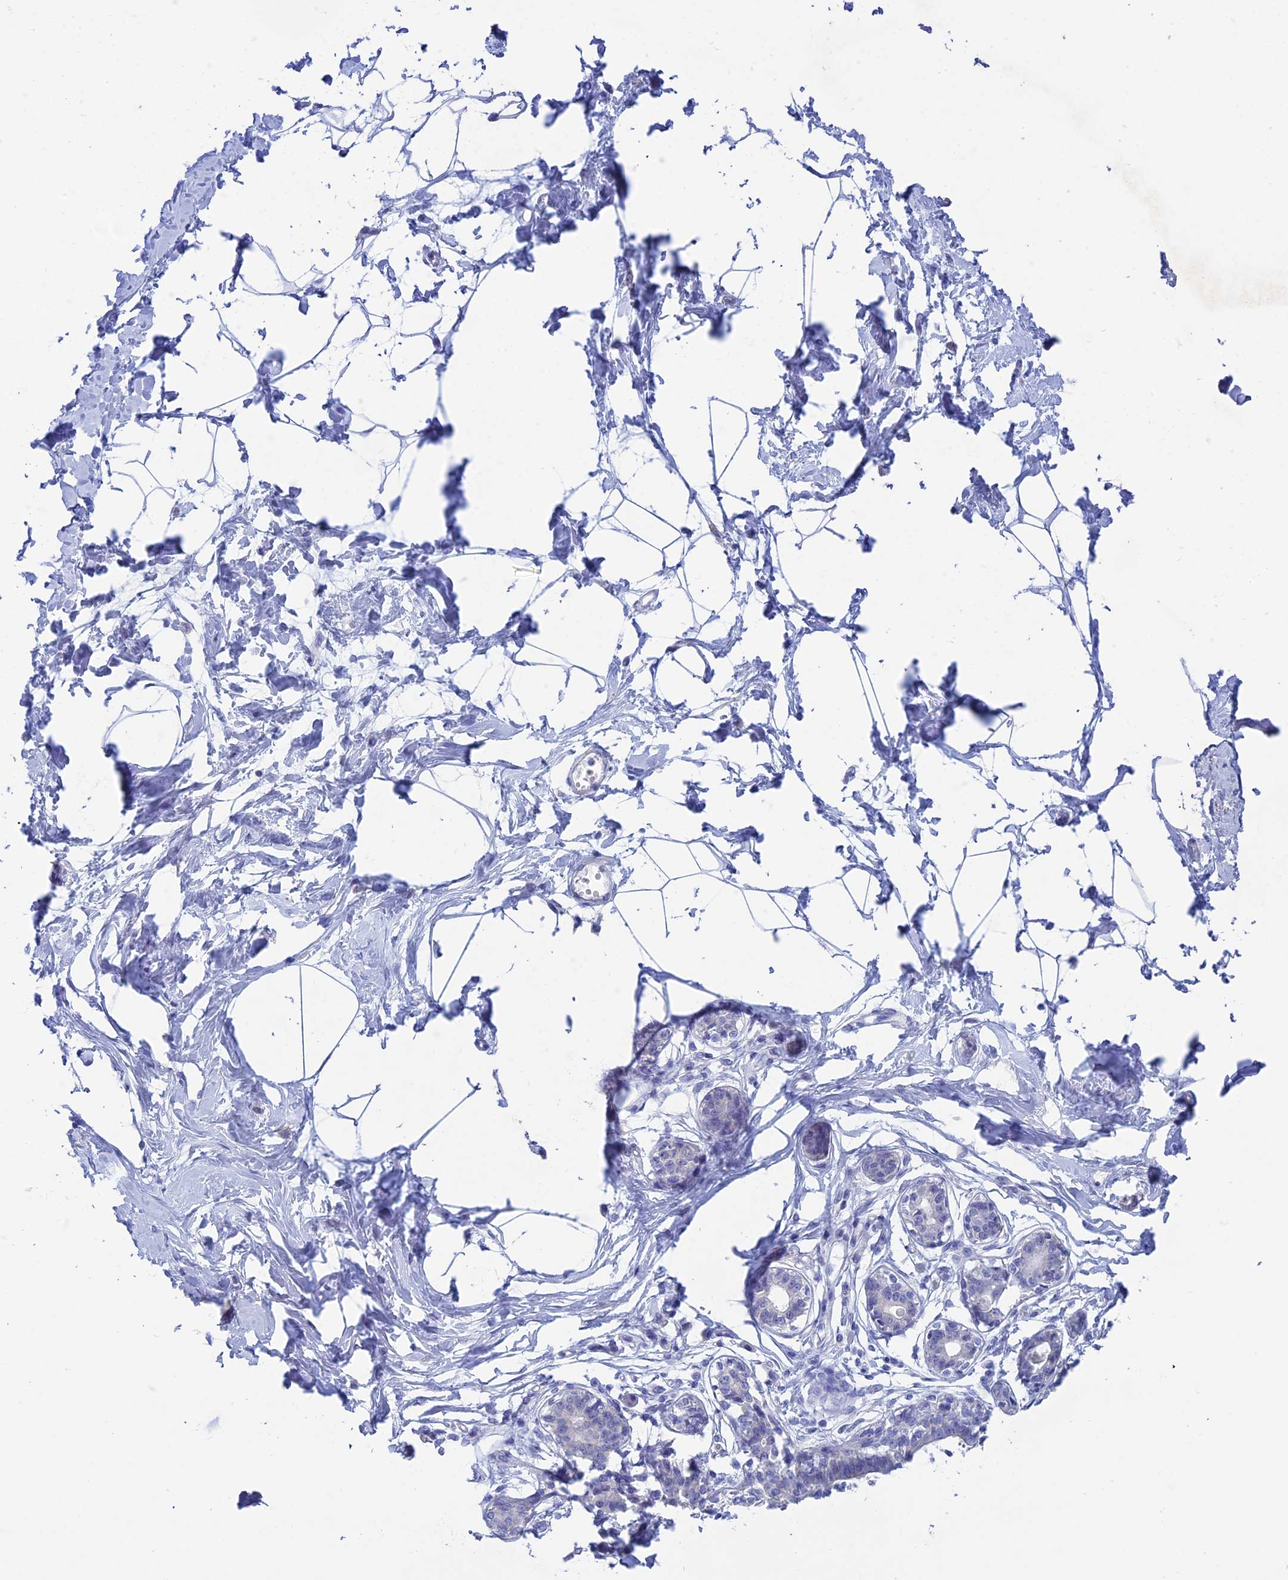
{"staining": {"intensity": "negative", "quantity": "none", "location": "none"}, "tissue": "breast", "cell_type": "Adipocytes", "image_type": "normal", "snomed": [{"axis": "morphology", "description": "Normal tissue, NOS"}, {"axis": "topography", "description": "Breast"}], "caption": "The histopathology image demonstrates no significant staining in adipocytes of breast.", "gene": "BTBD19", "patient": {"sex": "female", "age": 45}}